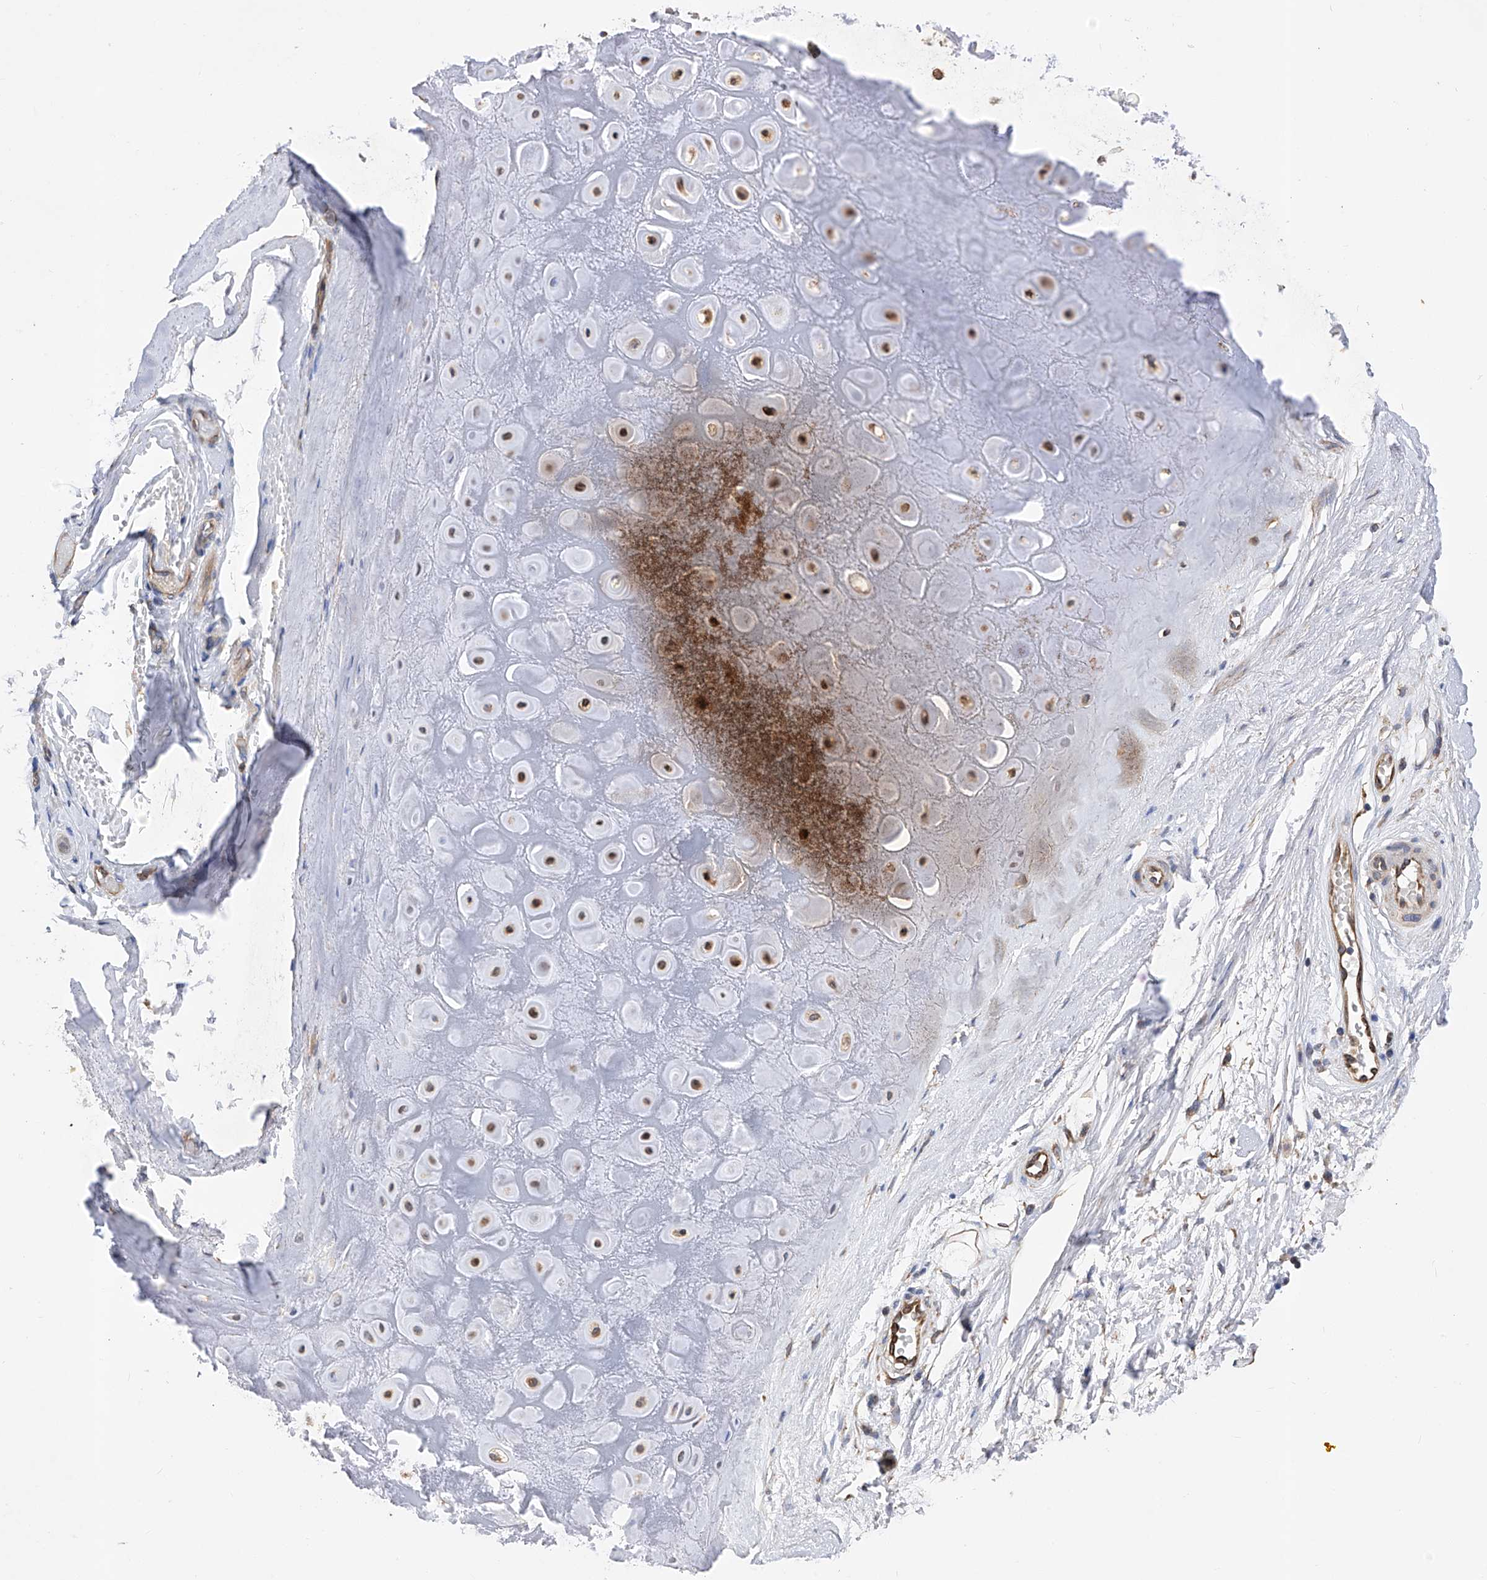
{"staining": {"intensity": "weak", "quantity": "25%-75%", "location": "cytoplasmic/membranous"}, "tissue": "adipose tissue", "cell_type": "Adipocytes", "image_type": "normal", "snomed": [{"axis": "morphology", "description": "Normal tissue, NOS"}, {"axis": "morphology", "description": "Basal cell carcinoma"}, {"axis": "topography", "description": "Skin"}], "caption": "Adipocytes show weak cytoplasmic/membranous positivity in approximately 25%-75% of cells in normal adipose tissue.", "gene": "SPATA20", "patient": {"sex": "female", "age": 89}}